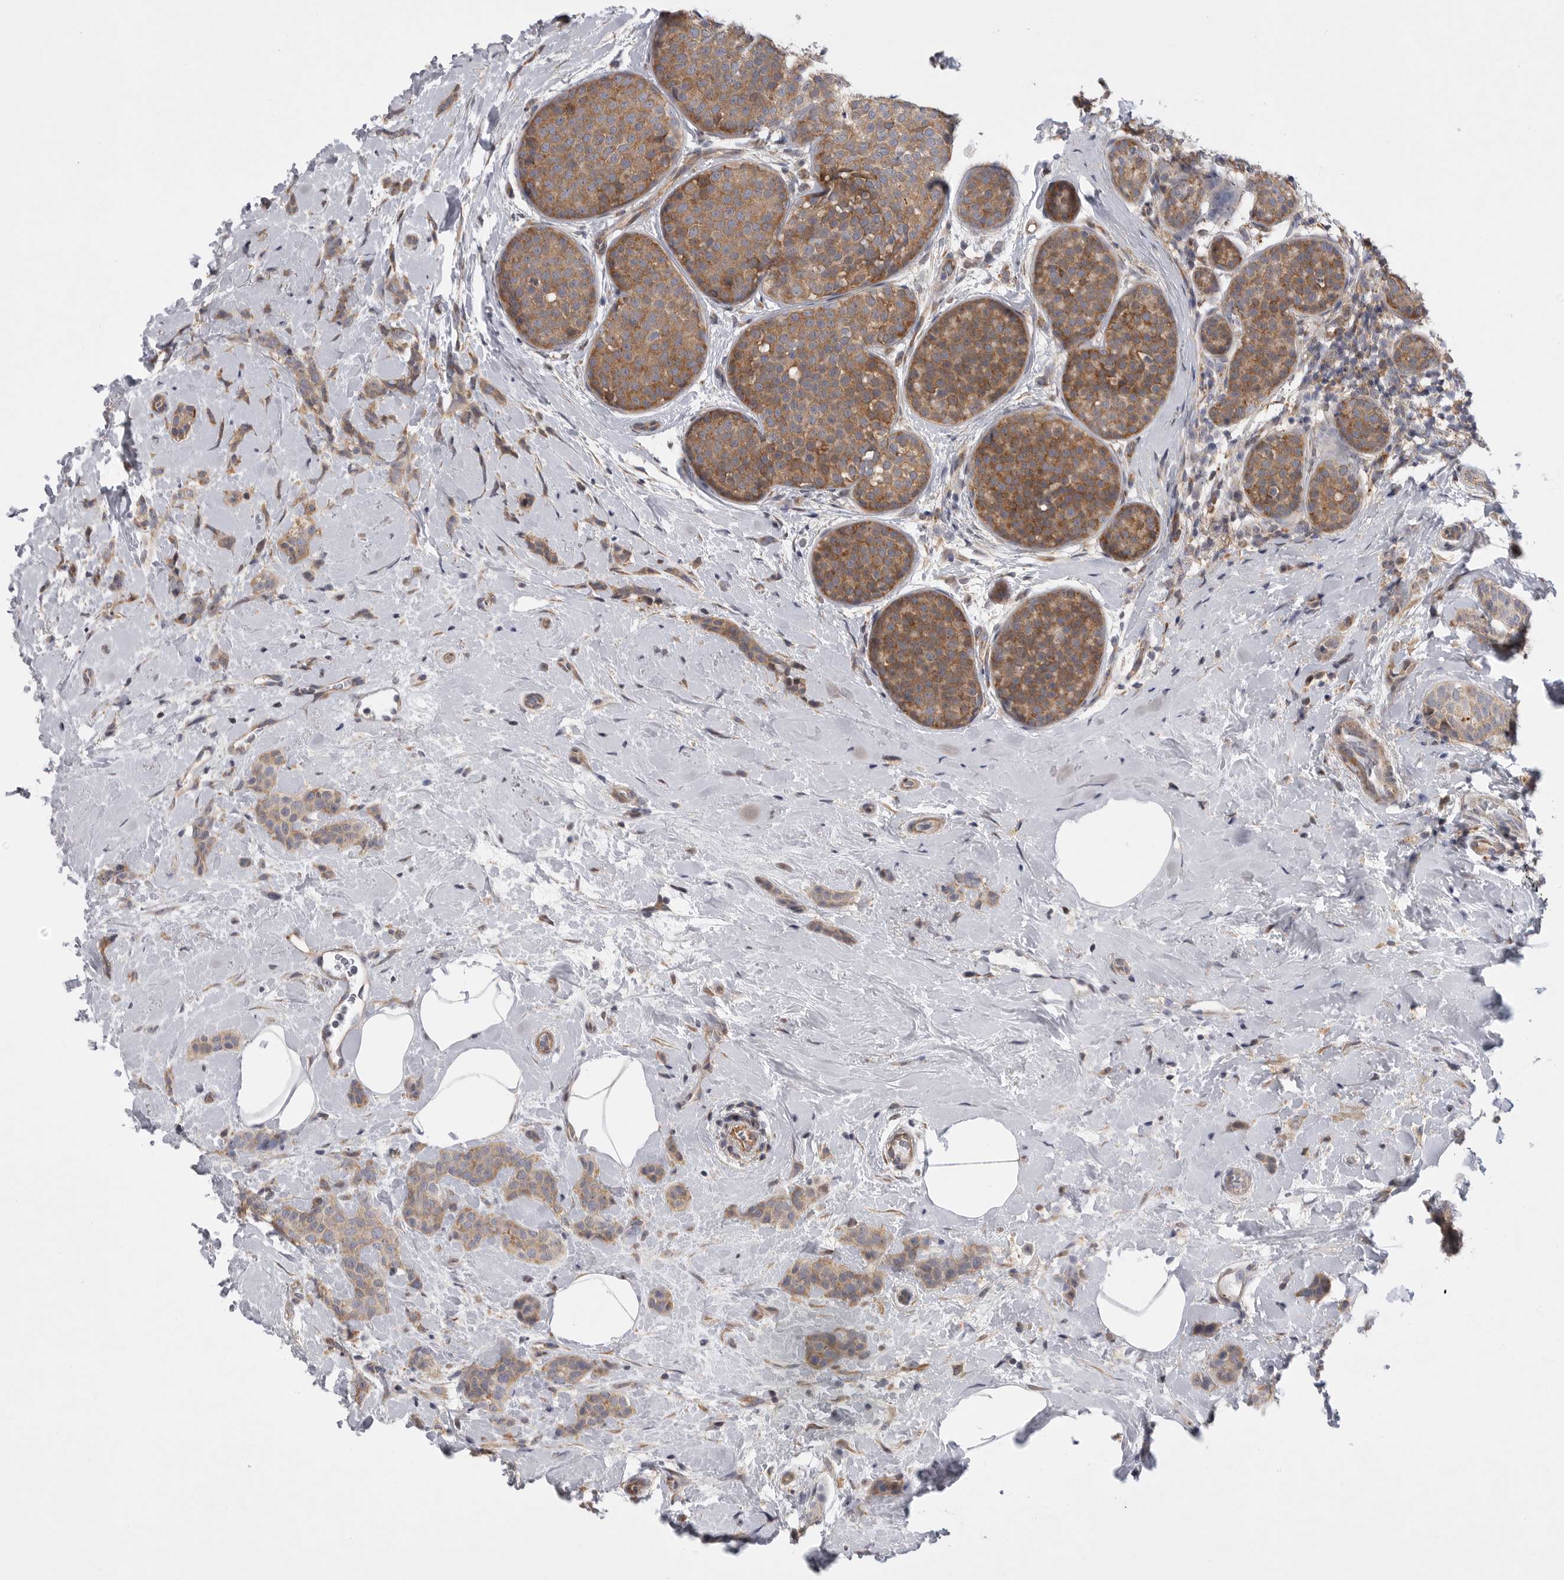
{"staining": {"intensity": "moderate", "quantity": ">75%", "location": "cytoplasmic/membranous"}, "tissue": "breast cancer", "cell_type": "Tumor cells", "image_type": "cancer", "snomed": [{"axis": "morphology", "description": "Lobular carcinoma, in situ"}, {"axis": "morphology", "description": "Lobular carcinoma"}, {"axis": "topography", "description": "Breast"}], "caption": "DAB (3,3'-diaminobenzidine) immunohistochemical staining of lobular carcinoma (breast) shows moderate cytoplasmic/membranous protein staining in about >75% of tumor cells.", "gene": "FBXO43", "patient": {"sex": "female", "age": 41}}